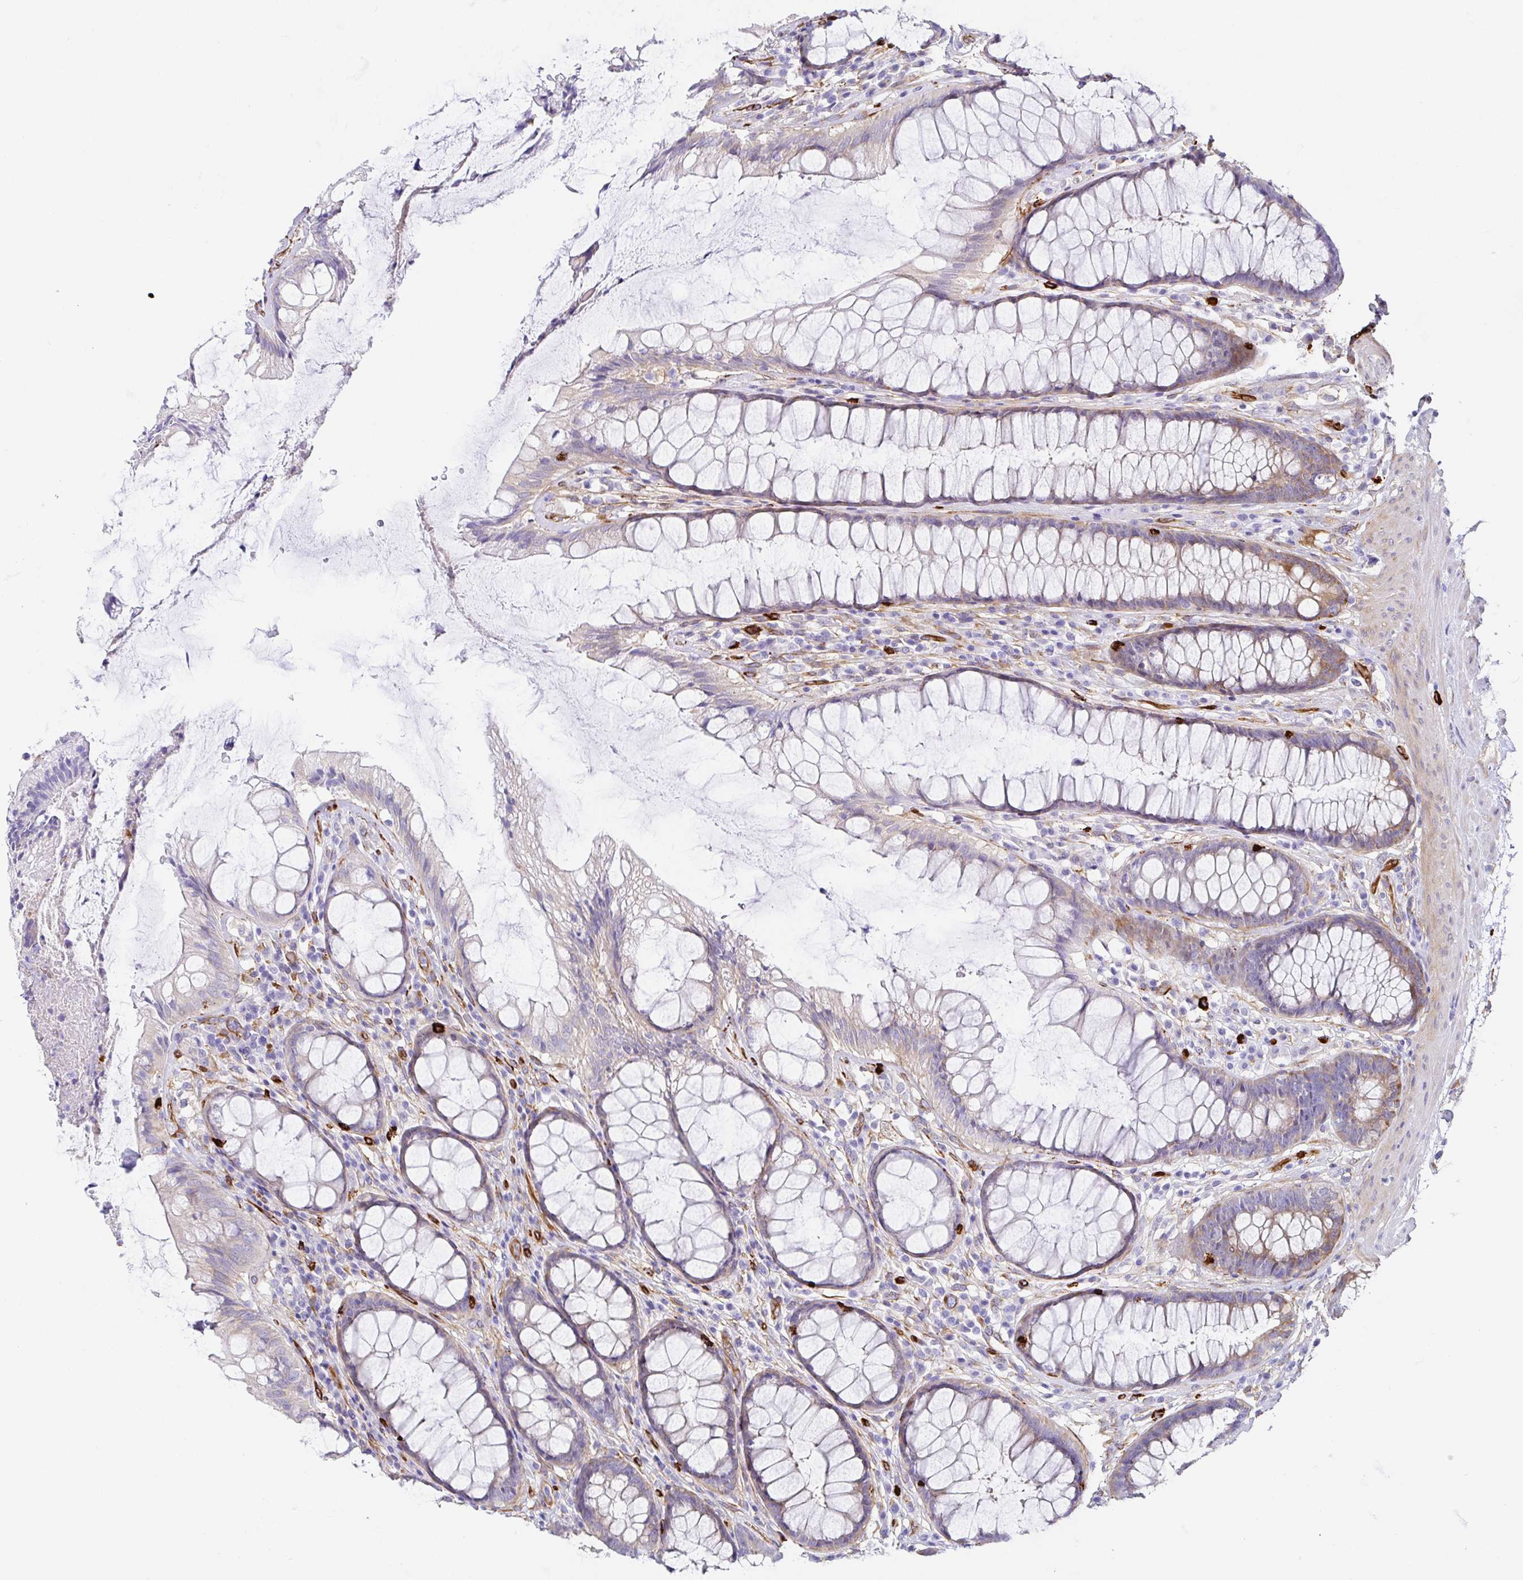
{"staining": {"intensity": "weak", "quantity": "<25%", "location": "cytoplasmic/membranous"}, "tissue": "rectum", "cell_type": "Glandular cells", "image_type": "normal", "snomed": [{"axis": "morphology", "description": "Normal tissue, NOS"}, {"axis": "topography", "description": "Rectum"}], "caption": "Photomicrograph shows no significant protein positivity in glandular cells of benign rectum. The staining is performed using DAB brown chromogen with nuclei counter-stained in using hematoxylin.", "gene": "DOCK1", "patient": {"sex": "male", "age": 72}}